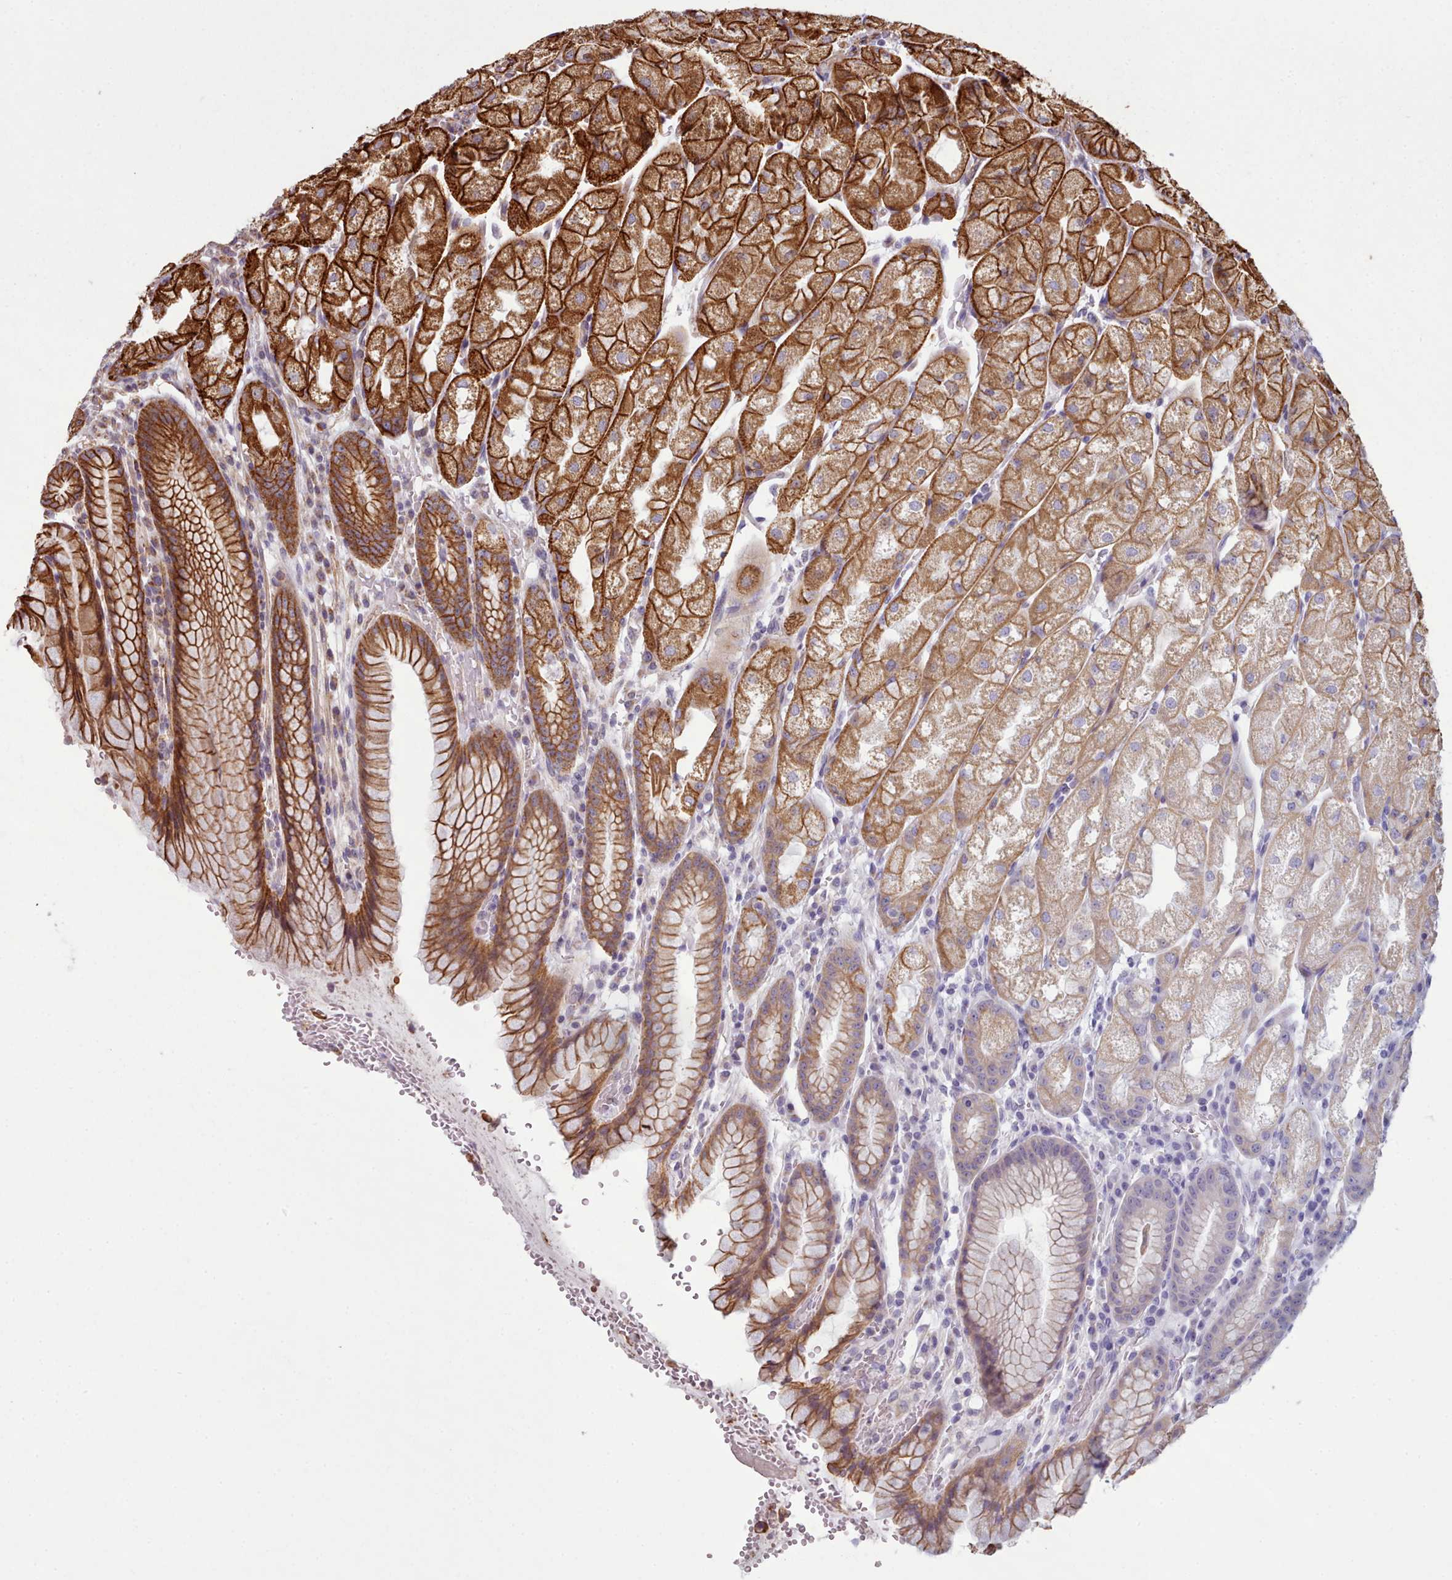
{"staining": {"intensity": "strong", "quantity": ">75%", "location": "cytoplasmic/membranous"}, "tissue": "stomach", "cell_type": "Glandular cells", "image_type": "normal", "snomed": [{"axis": "morphology", "description": "Normal tissue, NOS"}, {"axis": "topography", "description": "Stomach, upper"}], "caption": "This is an image of IHC staining of benign stomach, which shows strong positivity in the cytoplasmic/membranous of glandular cells.", "gene": "MRPL46", "patient": {"sex": "male", "age": 52}}